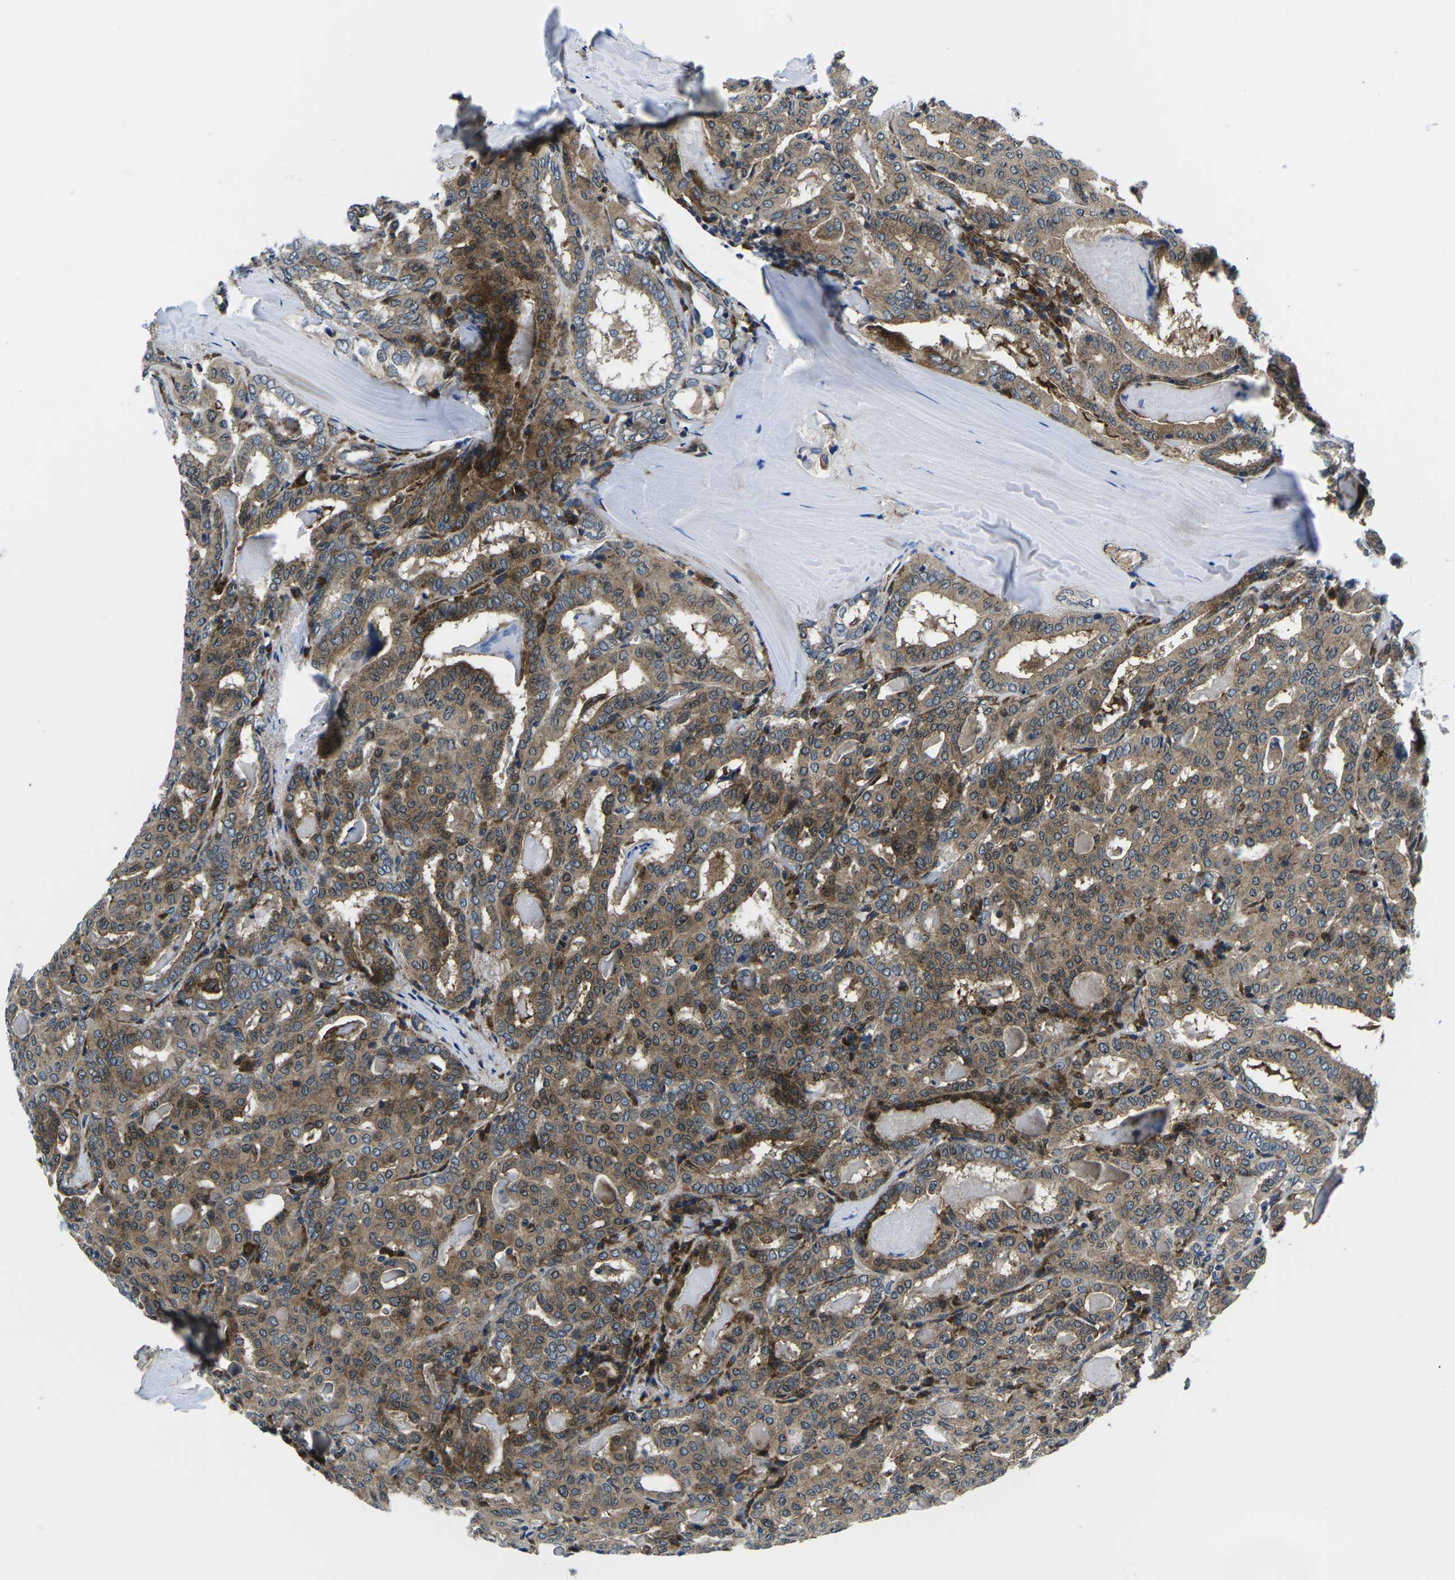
{"staining": {"intensity": "weak", "quantity": ">75%", "location": "cytoplasmic/membranous"}, "tissue": "thyroid cancer", "cell_type": "Tumor cells", "image_type": "cancer", "snomed": [{"axis": "morphology", "description": "Papillary adenocarcinoma, NOS"}, {"axis": "topography", "description": "Thyroid gland"}], "caption": "Thyroid cancer (papillary adenocarcinoma) stained with immunohistochemistry shows weak cytoplasmic/membranous positivity in approximately >75% of tumor cells.", "gene": "EIF4E", "patient": {"sex": "female", "age": 42}}